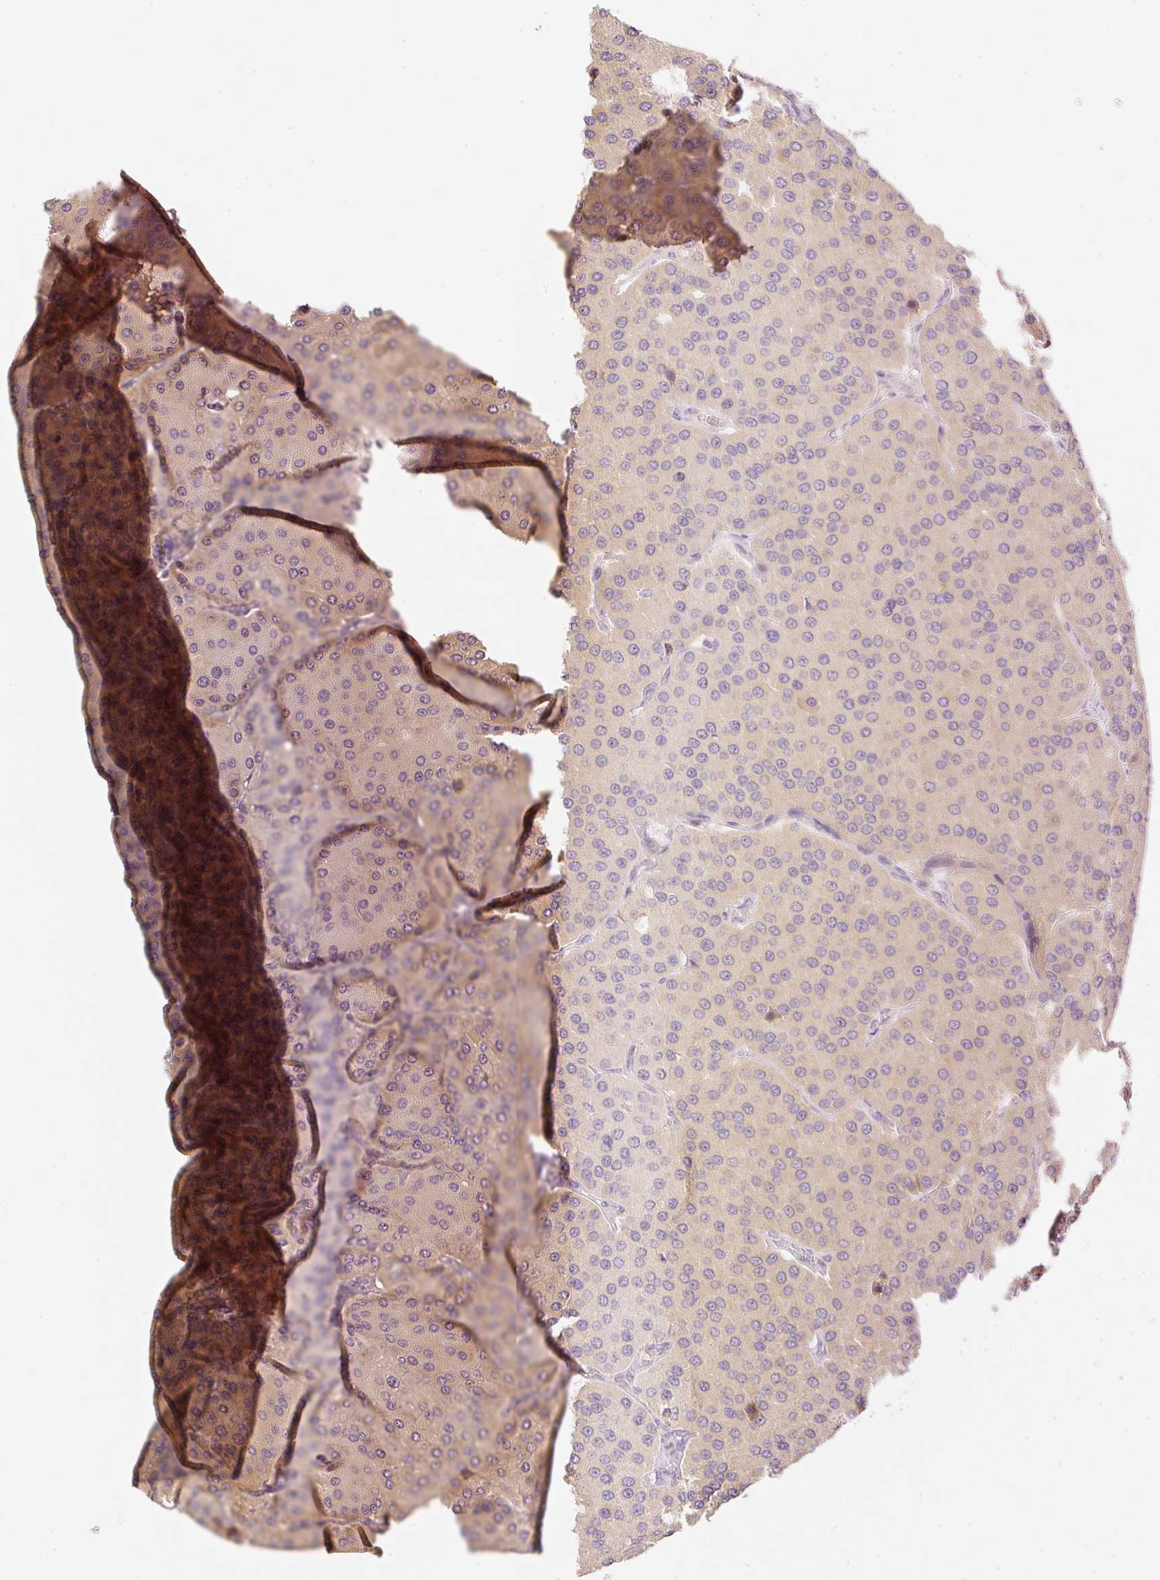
{"staining": {"intensity": "weak", "quantity": "25%-75%", "location": "cytoplasmic/membranous"}, "tissue": "parathyroid gland", "cell_type": "Glandular cells", "image_type": "normal", "snomed": [{"axis": "morphology", "description": "Normal tissue, NOS"}, {"axis": "morphology", "description": "Adenoma, NOS"}, {"axis": "topography", "description": "Parathyroid gland"}], "caption": "A high-resolution histopathology image shows IHC staining of benign parathyroid gland, which exhibits weak cytoplasmic/membranous positivity in about 25%-75% of glandular cells. (IHC, brightfield microscopy, high magnification).", "gene": "CDC20B", "patient": {"sex": "female", "age": 86}}